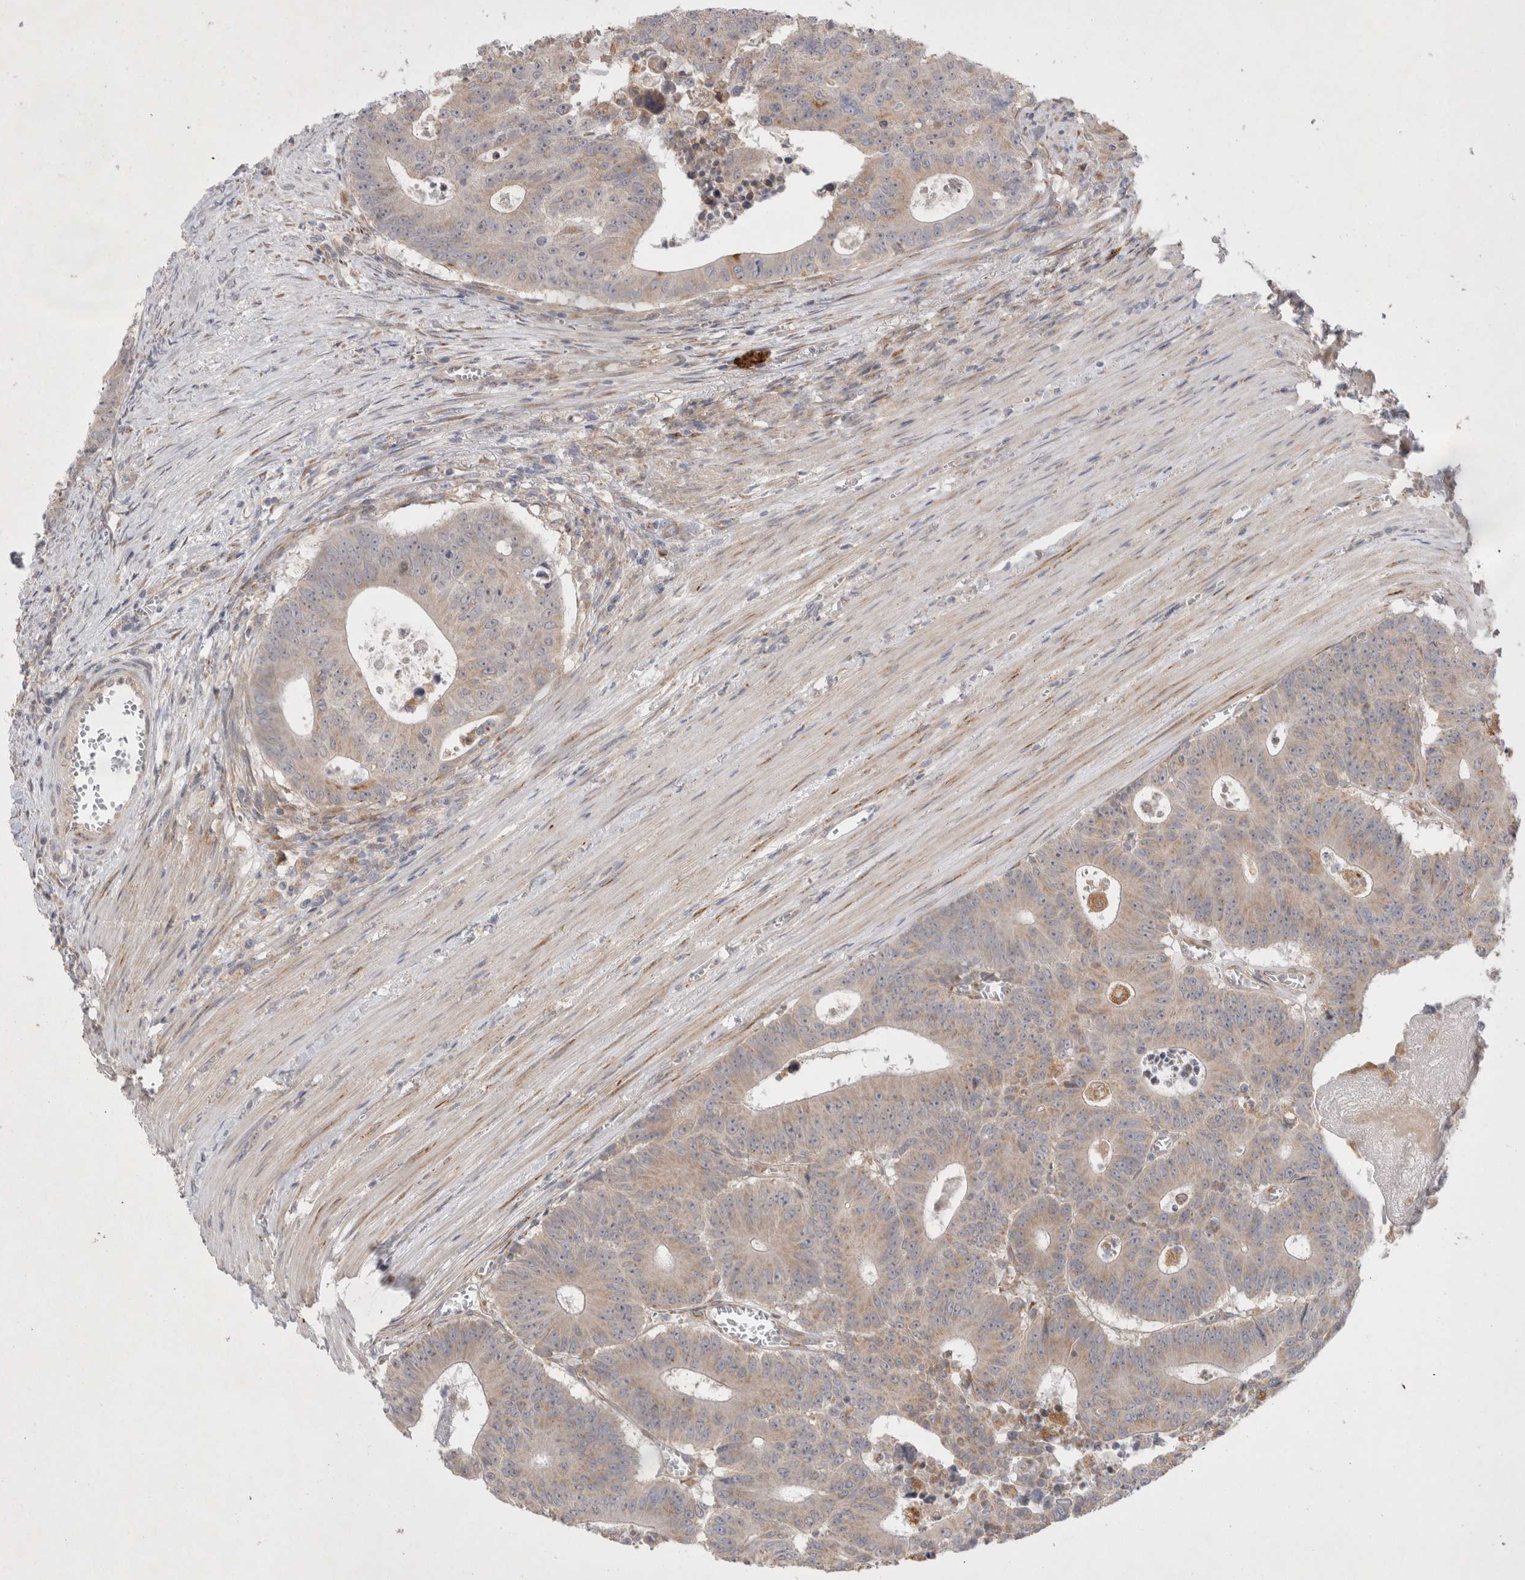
{"staining": {"intensity": "weak", "quantity": ">75%", "location": "cytoplasmic/membranous"}, "tissue": "colorectal cancer", "cell_type": "Tumor cells", "image_type": "cancer", "snomed": [{"axis": "morphology", "description": "Adenocarcinoma, NOS"}, {"axis": "topography", "description": "Colon"}], "caption": "Colorectal cancer (adenocarcinoma) was stained to show a protein in brown. There is low levels of weak cytoplasmic/membranous staining in approximately >75% of tumor cells.", "gene": "NPC1", "patient": {"sex": "male", "age": 87}}